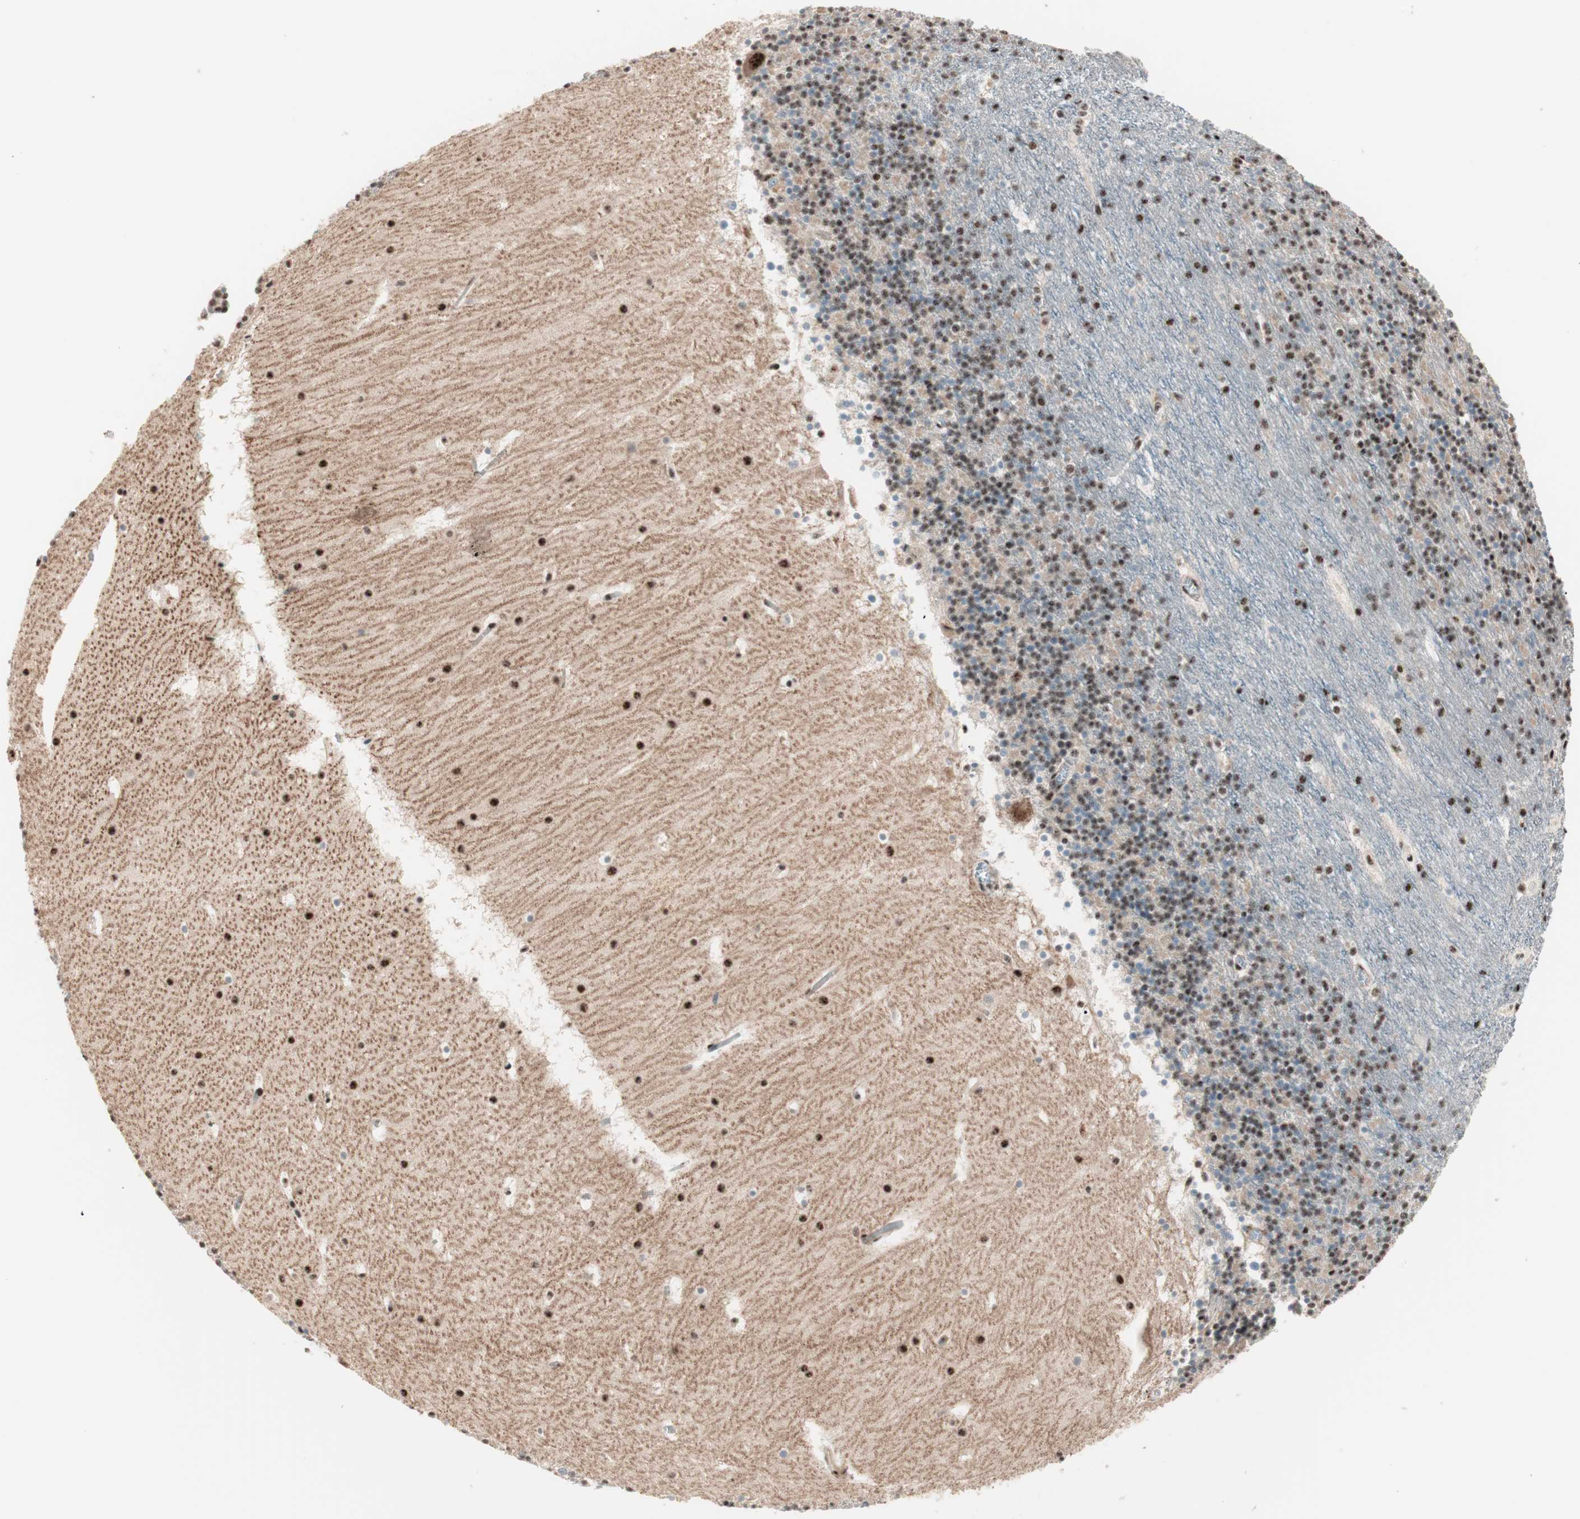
{"staining": {"intensity": "moderate", "quantity": "<25%", "location": "nuclear"}, "tissue": "cerebellum", "cell_type": "Cells in granular layer", "image_type": "normal", "snomed": [{"axis": "morphology", "description": "Normal tissue, NOS"}, {"axis": "topography", "description": "Cerebellum"}], "caption": "DAB immunohistochemical staining of unremarkable human cerebellum reveals moderate nuclear protein expression in approximately <25% of cells in granular layer.", "gene": "NR5A2", "patient": {"sex": "male", "age": 45}}